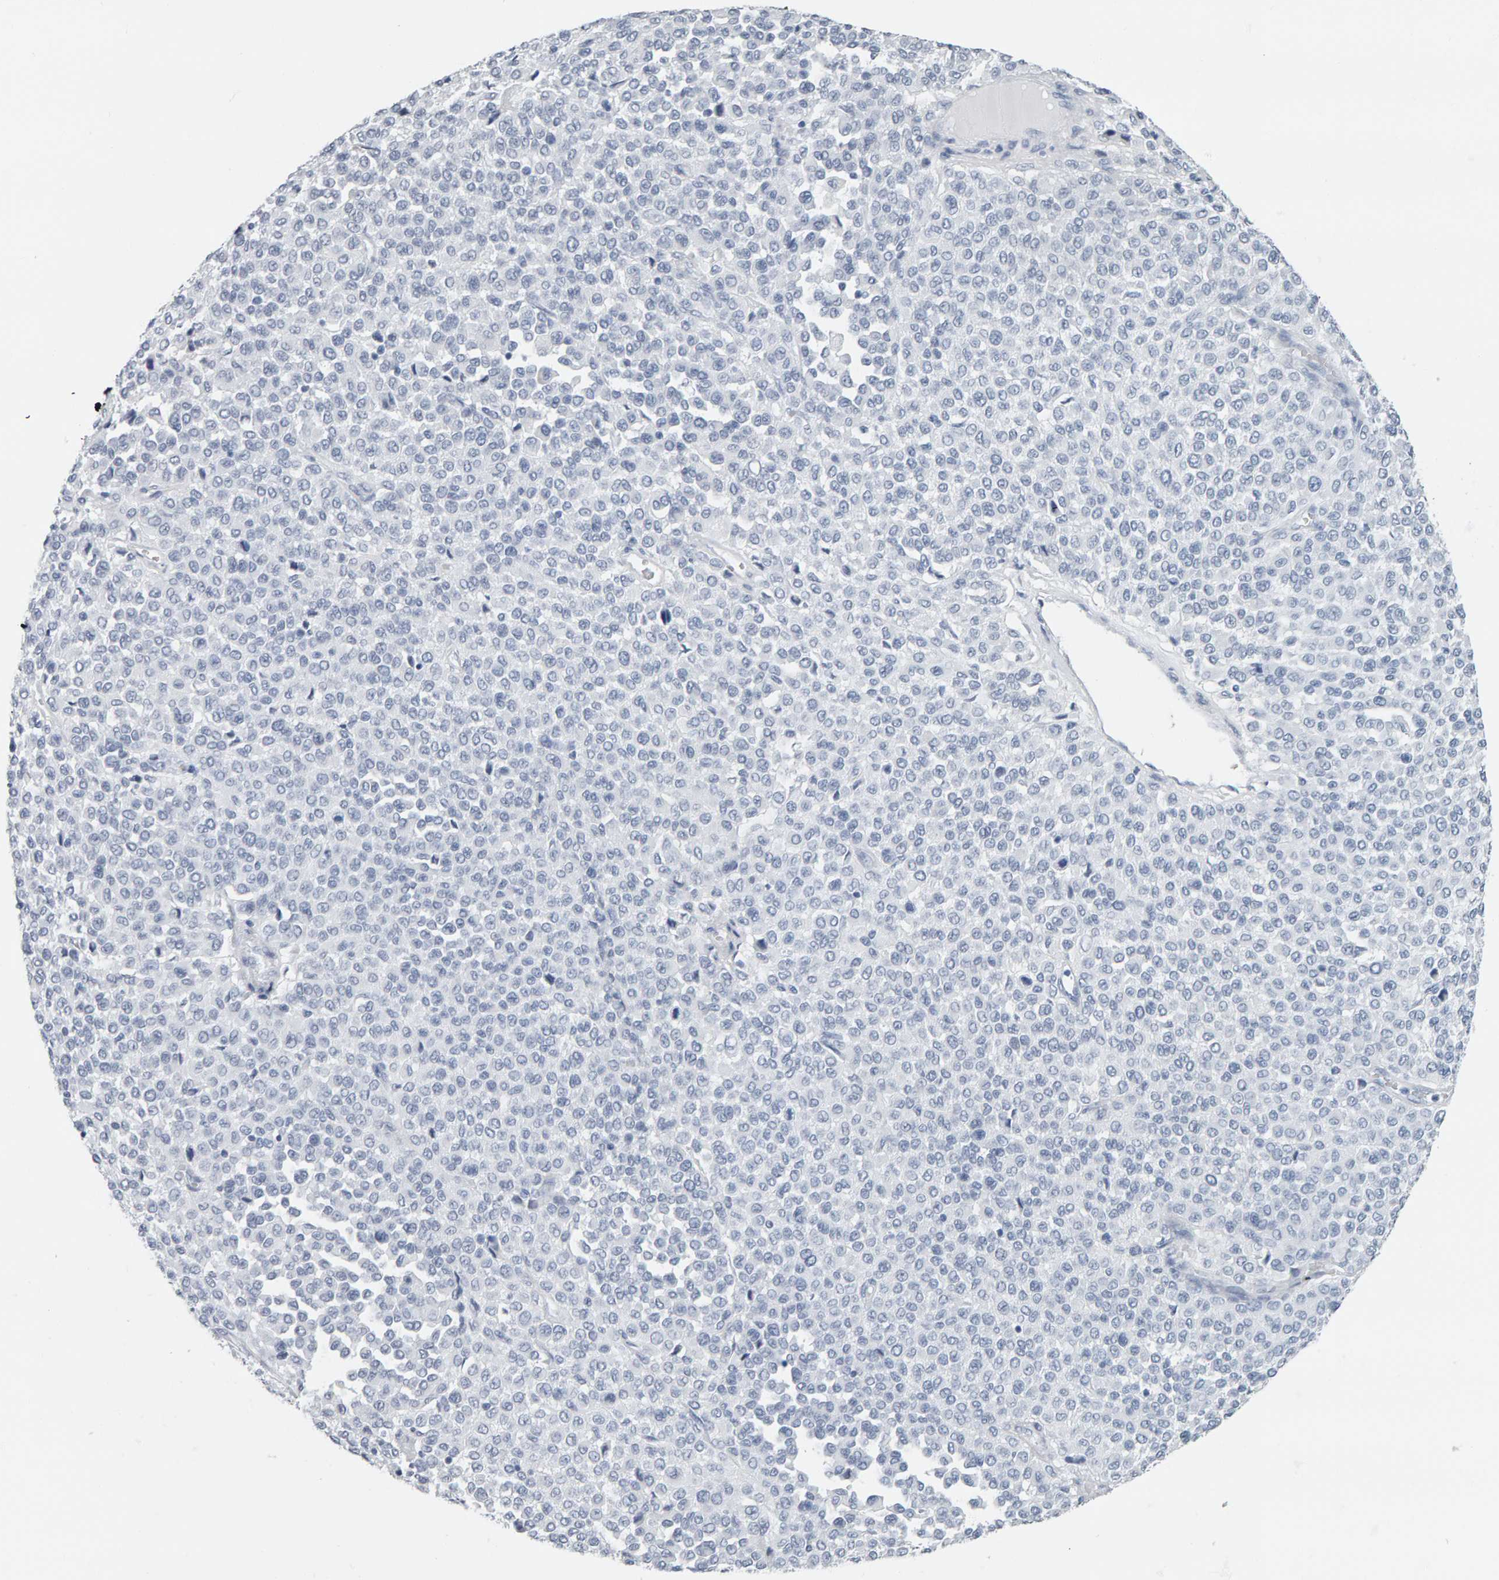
{"staining": {"intensity": "negative", "quantity": "none", "location": "none"}, "tissue": "melanoma", "cell_type": "Tumor cells", "image_type": "cancer", "snomed": [{"axis": "morphology", "description": "Malignant melanoma, Metastatic site"}, {"axis": "topography", "description": "Pancreas"}], "caption": "There is no significant positivity in tumor cells of melanoma. (Brightfield microscopy of DAB immunohistochemistry (IHC) at high magnification).", "gene": "SPACA3", "patient": {"sex": "female", "age": 30}}